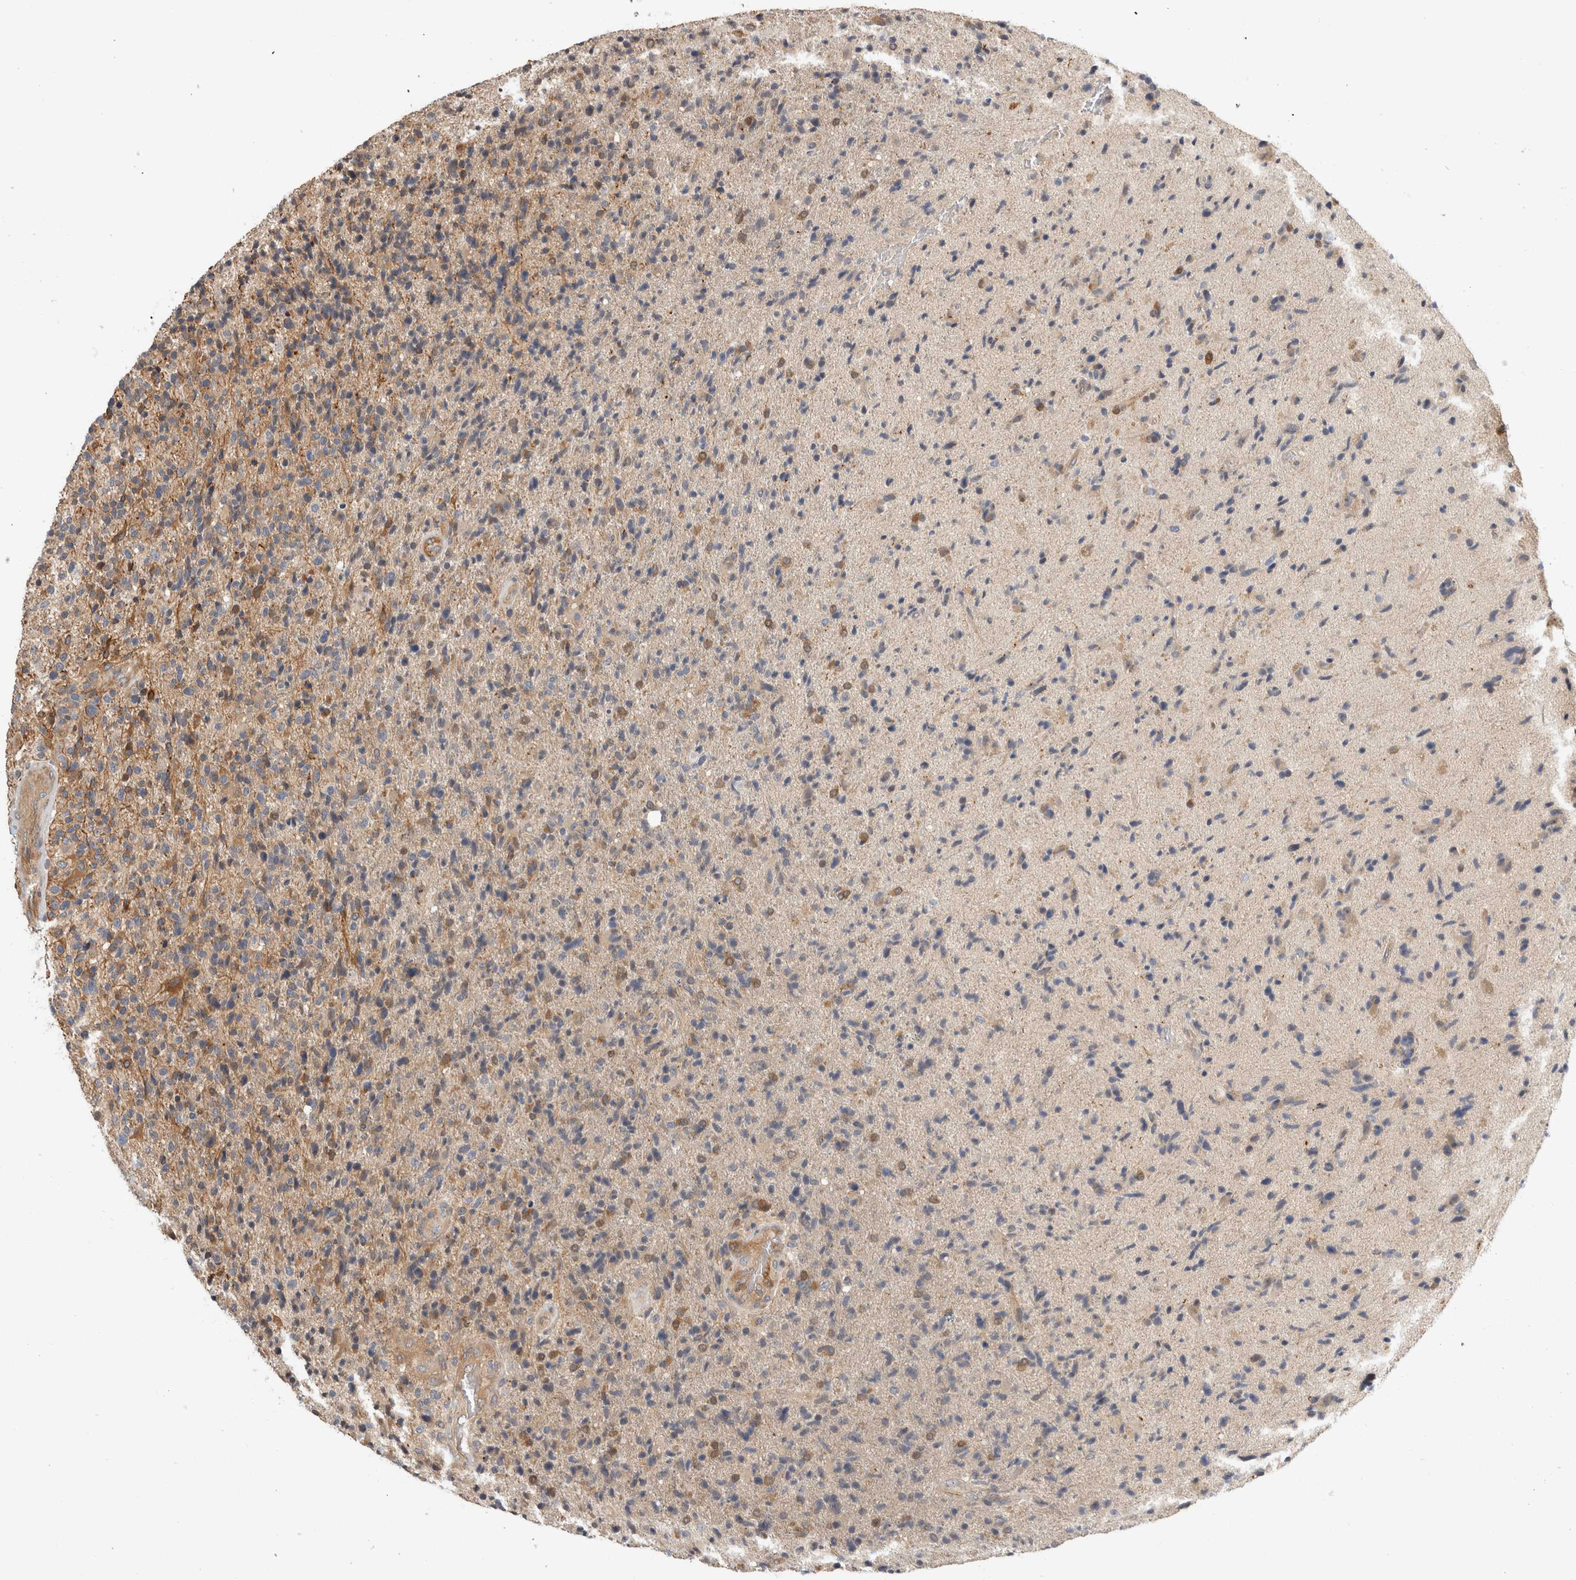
{"staining": {"intensity": "negative", "quantity": "none", "location": "none"}, "tissue": "glioma", "cell_type": "Tumor cells", "image_type": "cancer", "snomed": [{"axis": "morphology", "description": "Glioma, malignant, High grade"}, {"axis": "topography", "description": "Brain"}], "caption": "High magnification brightfield microscopy of high-grade glioma (malignant) stained with DAB (3,3'-diaminobenzidine) (brown) and counterstained with hematoxylin (blue): tumor cells show no significant expression. (Brightfield microscopy of DAB immunohistochemistry (IHC) at high magnification).", "gene": "PGM1", "patient": {"sex": "male", "age": 72}}